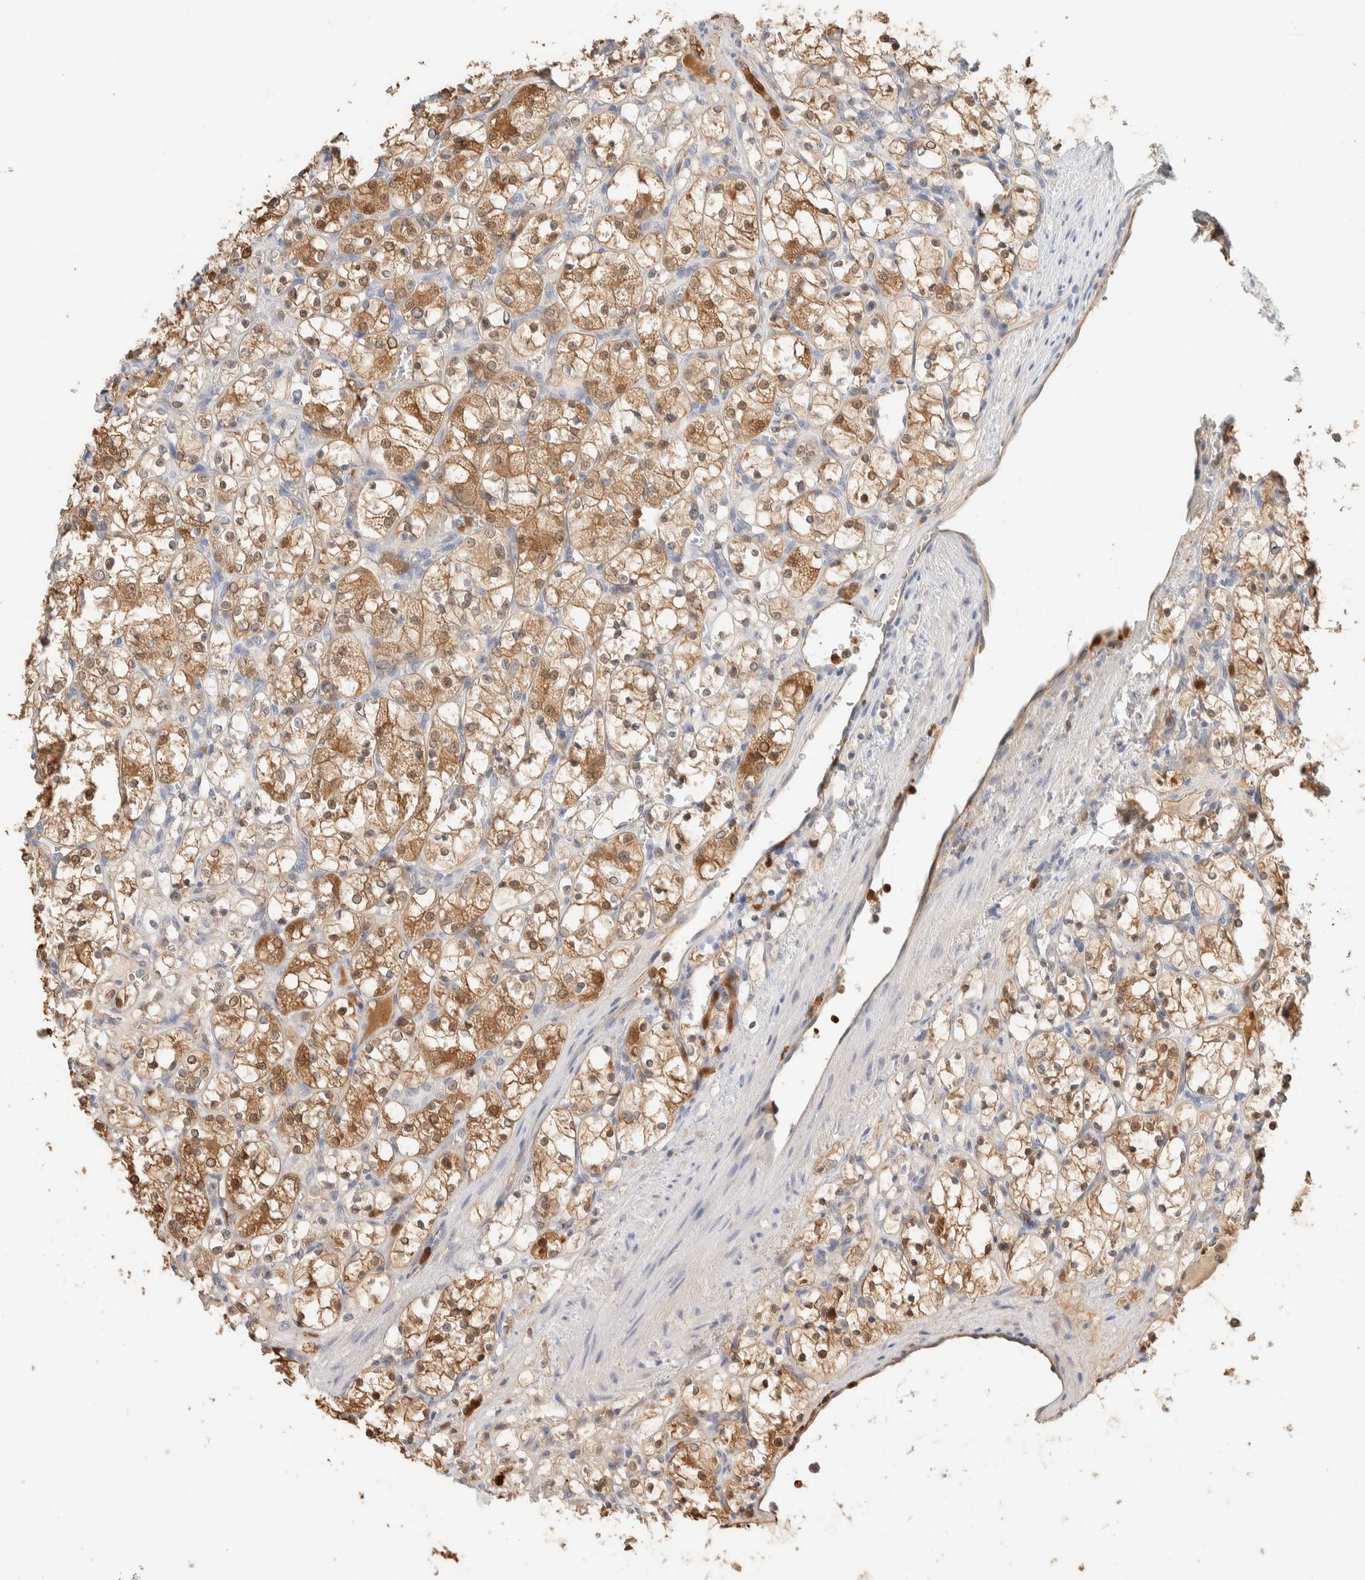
{"staining": {"intensity": "moderate", "quantity": ">75%", "location": "cytoplasmic/membranous,nuclear"}, "tissue": "renal cancer", "cell_type": "Tumor cells", "image_type": "cancer", "snomed": [{"axis": "morphology", "description": "Adenocarcinoma, NOS"}, {"axis": "topography", "description": "Kidney"}], "caption": "Protein analysis of adenocarcinoma (renal) tissue demonstrates moderate cytoplasmic/membranous and nuclear expression in about >75% of tumor cells.", "gene": "SETD4", "patient": {"sex": "female", "age": 69}}